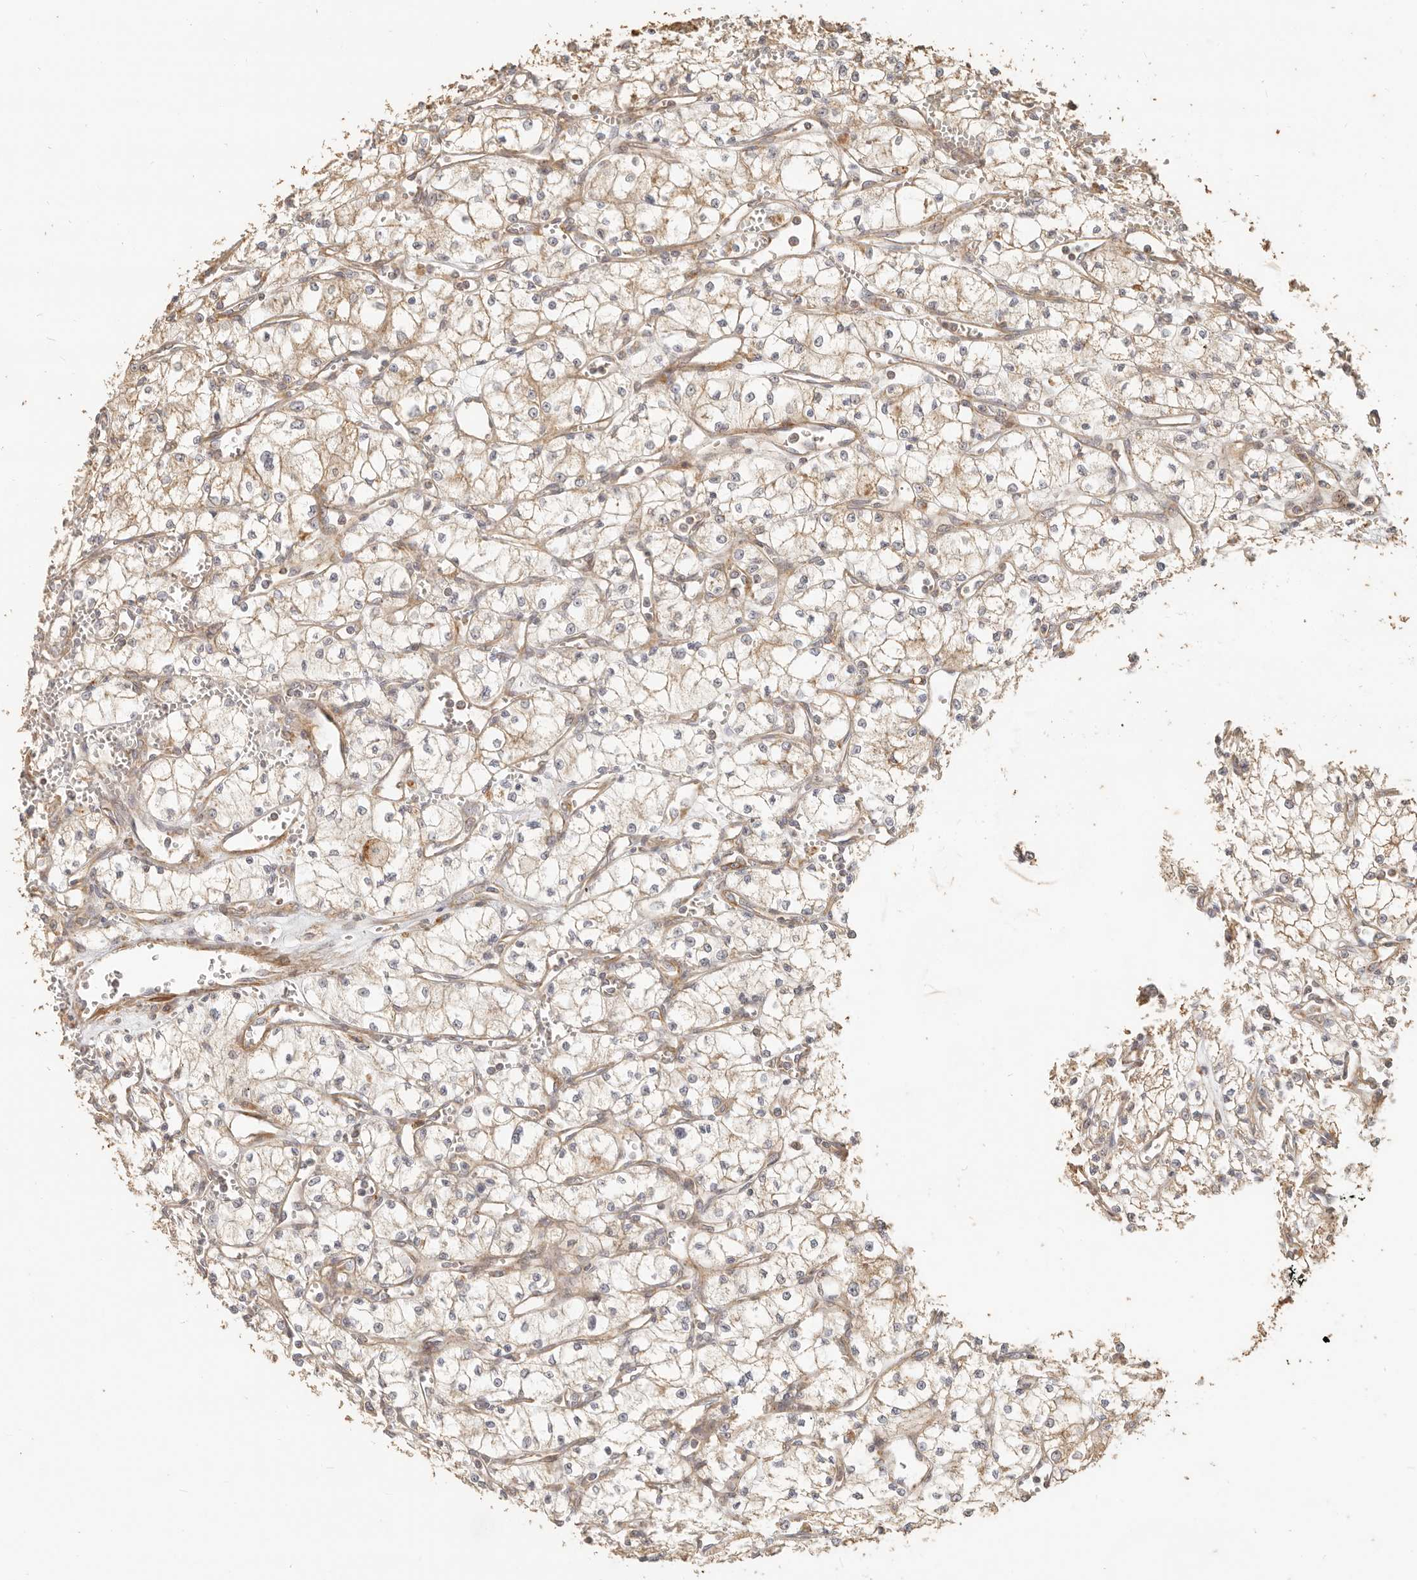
{"staining": {"intensity": "weak", "quantity": ">75%", "location": "cytoplasmic/membranous"}, "tissue": "renal cancer", "cell_type": "Tumor cells", "image_type": "cancer", "snomed": [{"axis": "morphology", "description": "Adenocarcinoma, NOS"}, {"axis": "topography", "description": "Kidney"}], "caption": "High-magnification brightfield microscopy of renal cancer stained with DAB (3,3'-diaminobenzidine) (brown) and counterstained with hematoxylin (blue). tumor cells exhibit weak cytoplasmic/membranous staining is present in approximately>75% of cells.", "gene": "PTPN22", "patient": {"sex": "male", "age": 59}}